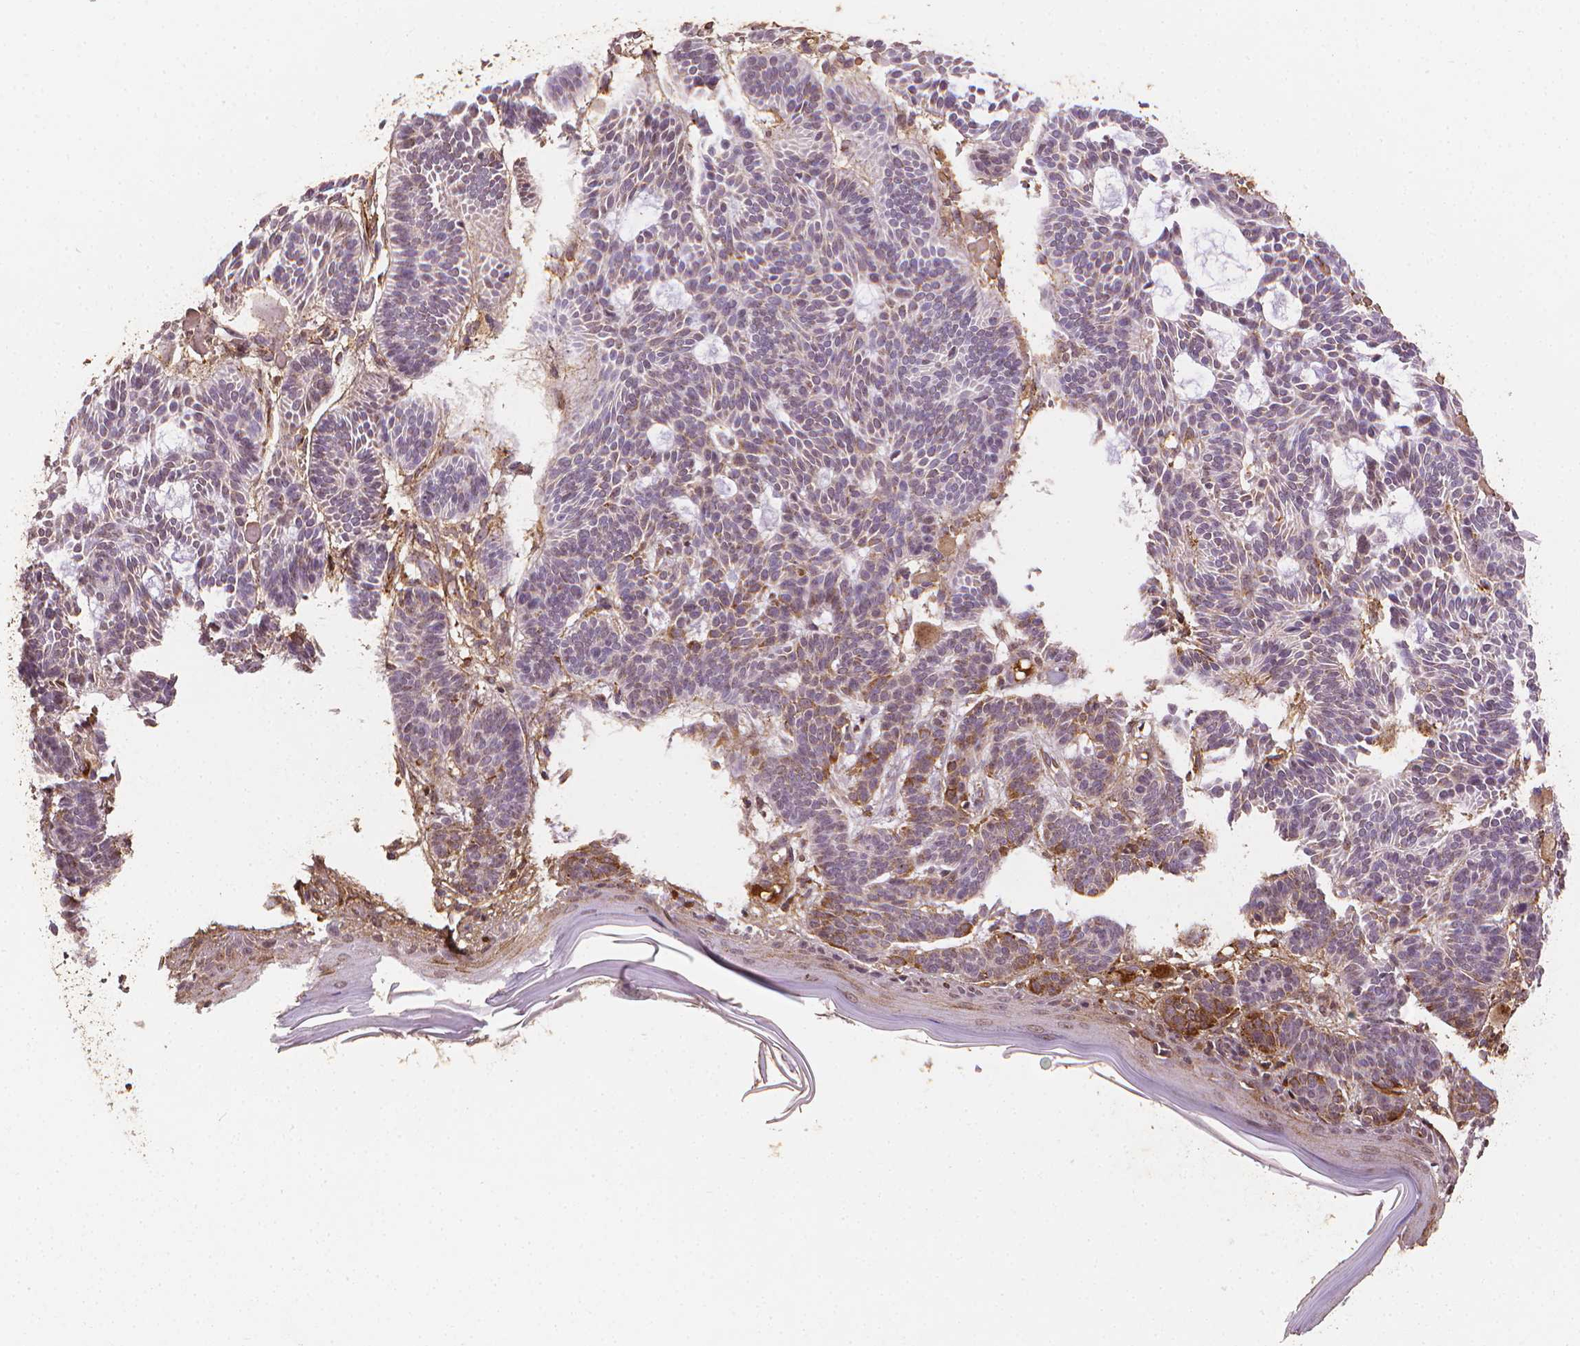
{"staining": {"intensity": "moderate", "quantity": "<25%", "location": "cytoplasmic/membranous"}, "tissue": "skin cancer", "cell_type": "Tumor cells", "image_type": "cancer", "snomed": [{"axis": "morphology", "description": "Basal cell carcinoma"}, {"axis": "topography", "description": "Skin"}], "caption": "Protein staining displays moderate cytoplasmic/membranous staining in approximately <25% of tumor cells in skin cancer (basal cell carcinoma).", "gene": "DCN", "patient": {"sex": "male", "age": 85}}